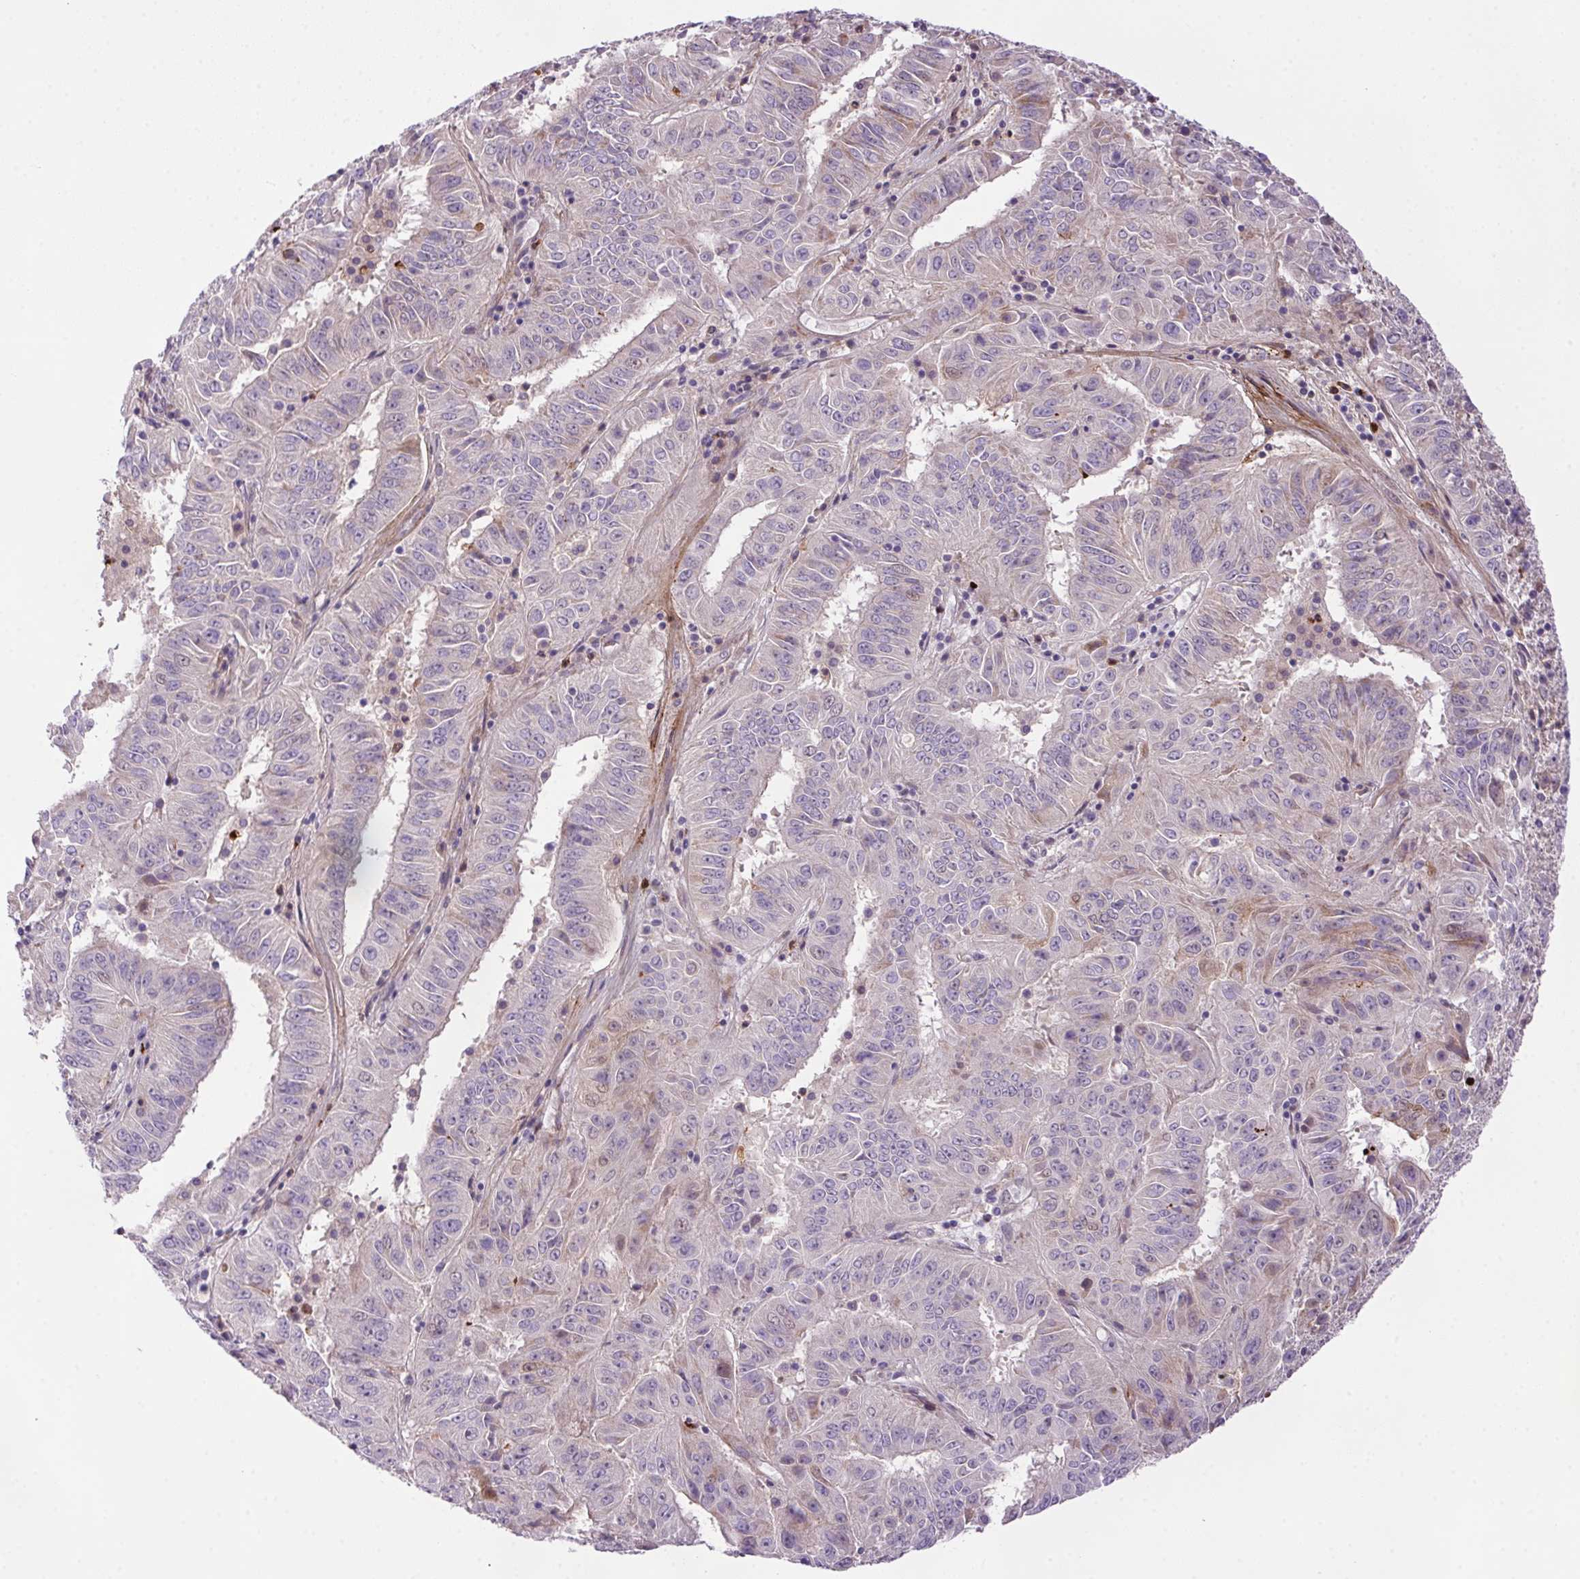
{"staining": {"intensity": "negative", "quantity": "none", "location": "none"}, "tissue": "pancreatic cancer", "cell_type": "Tumor cells", "image_type": "cancer", "snomed": [{"axis": "morphology", "description": "Adenocarcinoma, NOS"}, {"axis": "topography", "description": "Pancreas"}], "caption": "The IHC photomicrograph has no significant expression in tumor cells of pancreatic cancer (adenocarcinoma) tissue.", "gene": "LRRTM1", "patient": {"sex": "male", "age": 63}}